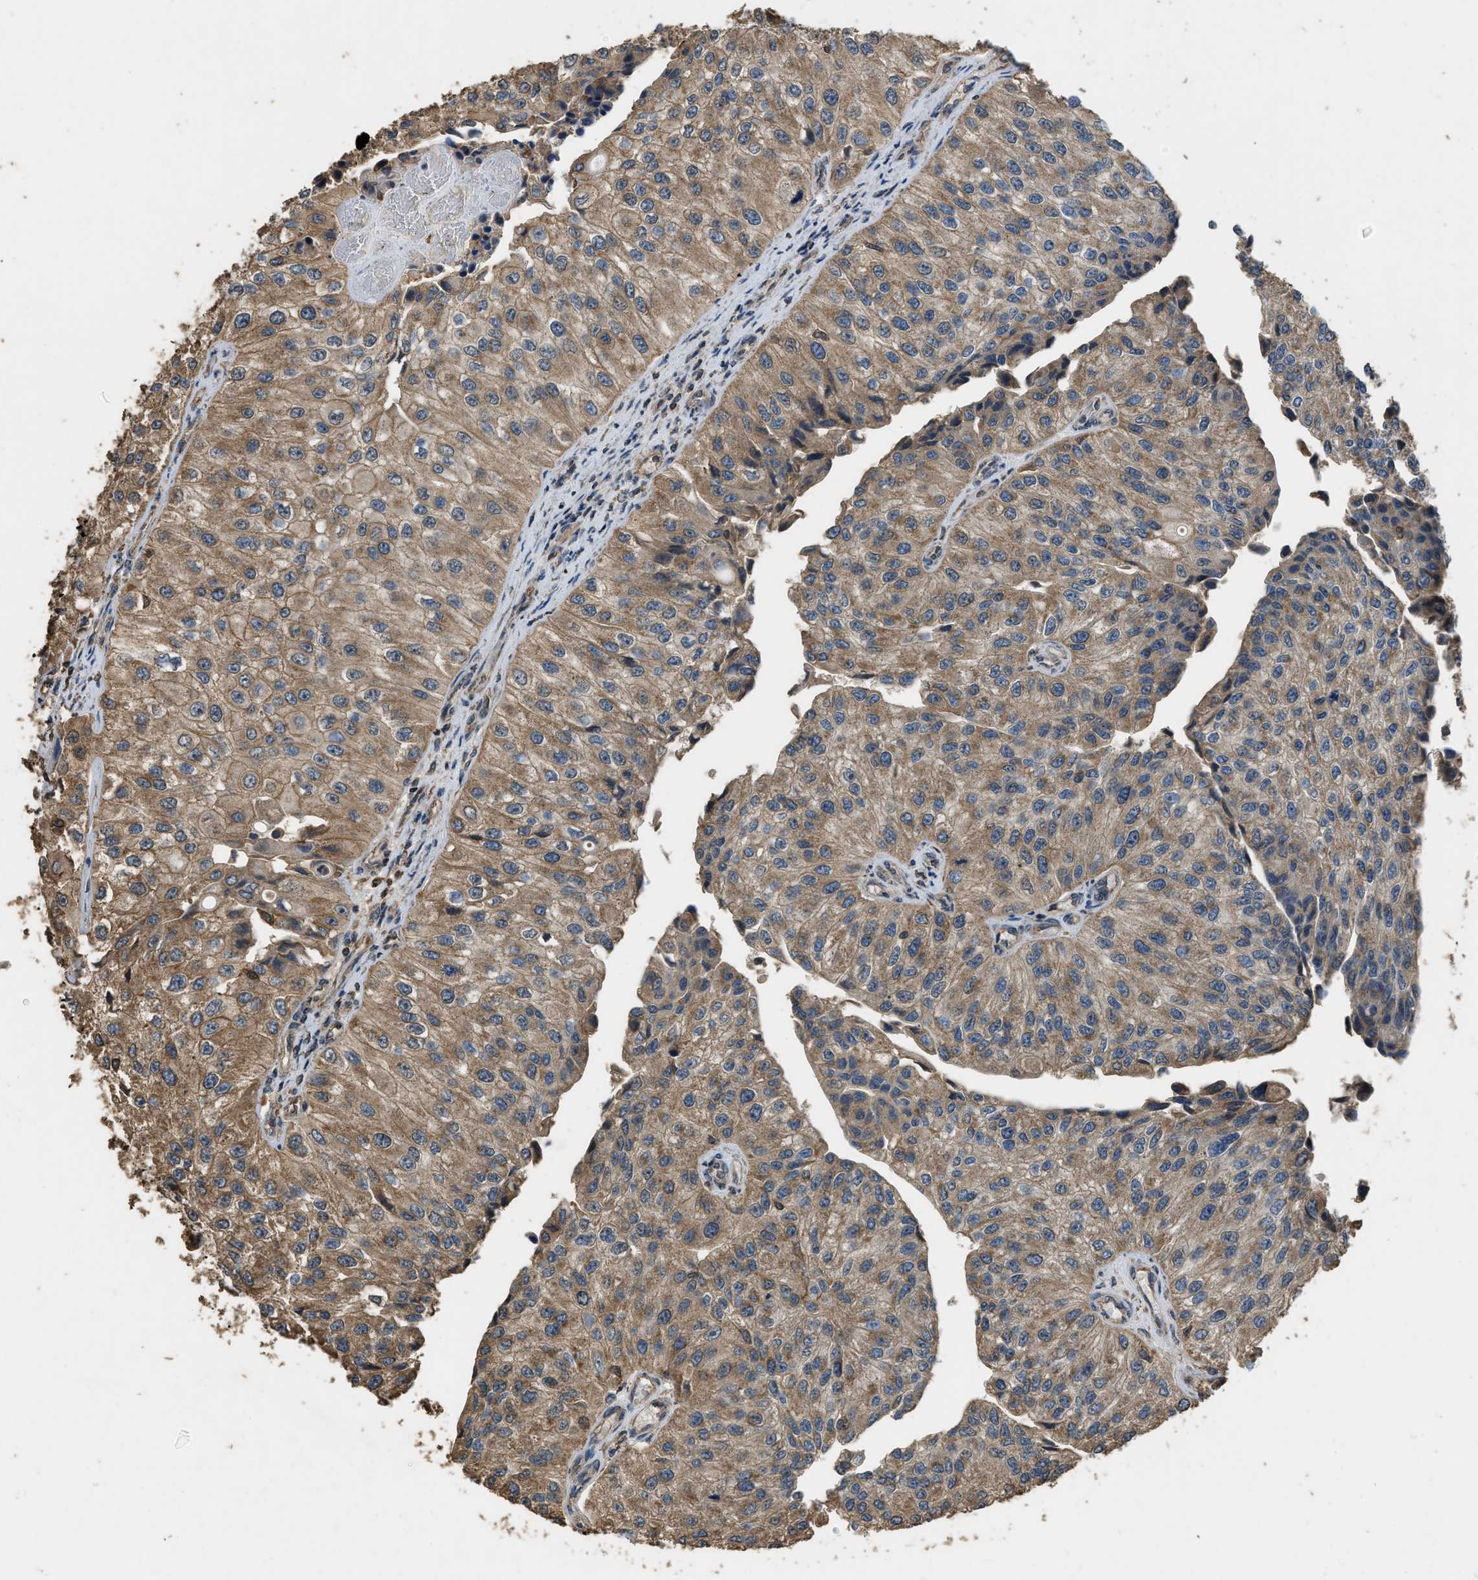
{"staining": {"intensity": "moderate", "quantity": ">75%", "location": "cytoplasmic/membranous"}, "tissue": "urothelial cancer", "cell_type": "Tumor cells", "image_type": "cancer", "snomed": [{"axis": "morphology", "description": "Urothelial carcinoma, High grade"}, {"axis": "topography", "description": "Kidney"}, {"axis": "topography", "description": "Urinary bladder"}], "caption": "Protein staining of urothelial cancer tissue shows moderate cytoplasmic/membranous expression in approximately >75% of tumor cells.", "gene": "DENND6B", "patient": {"sex": "male", "age": 77}}